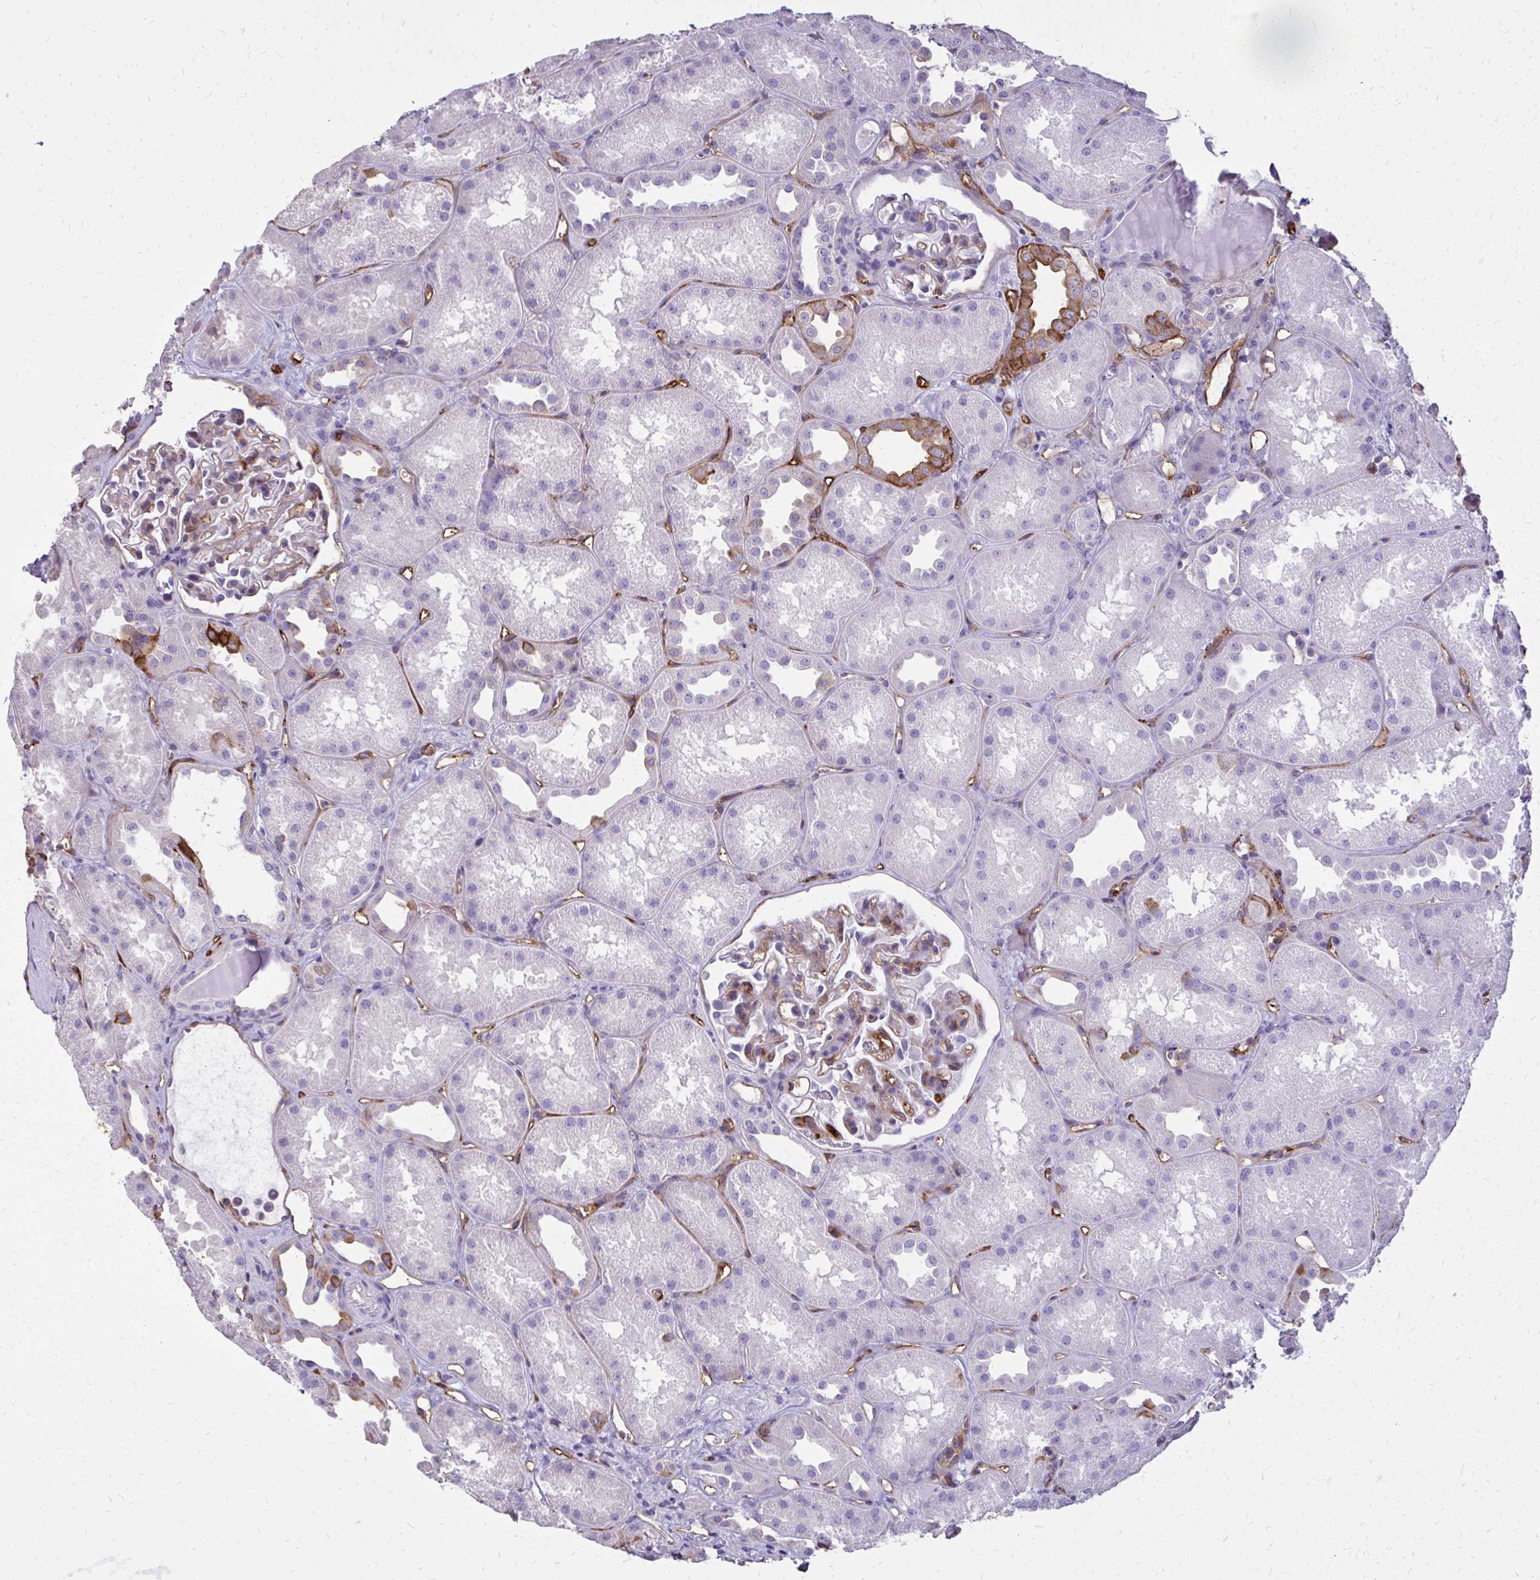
{"staining": {"intensity": "moderate", "quantity": "25%-75%", "location": "cytoplasmic/membranous"}, "tissue": "kidney", "cell_type": "Cells in glomeruli", "image_type": "normal", "snomed": [{"axis": "morphology", "description": "Normal tissue, NOS"}, {"axis": "topography", "description": "Kidney"}], "caption": "Immunohistochemistry (IHC) (DAB (3,3'-diaminobenzidine)) staining of unremarkable human kidney displays moderate cytoplasmic/membranous protein staining in about 25%-75% of cells in glomeruli.", "gene": "MARCKSL1", "patient": {"sex": "male", "age": 61}}